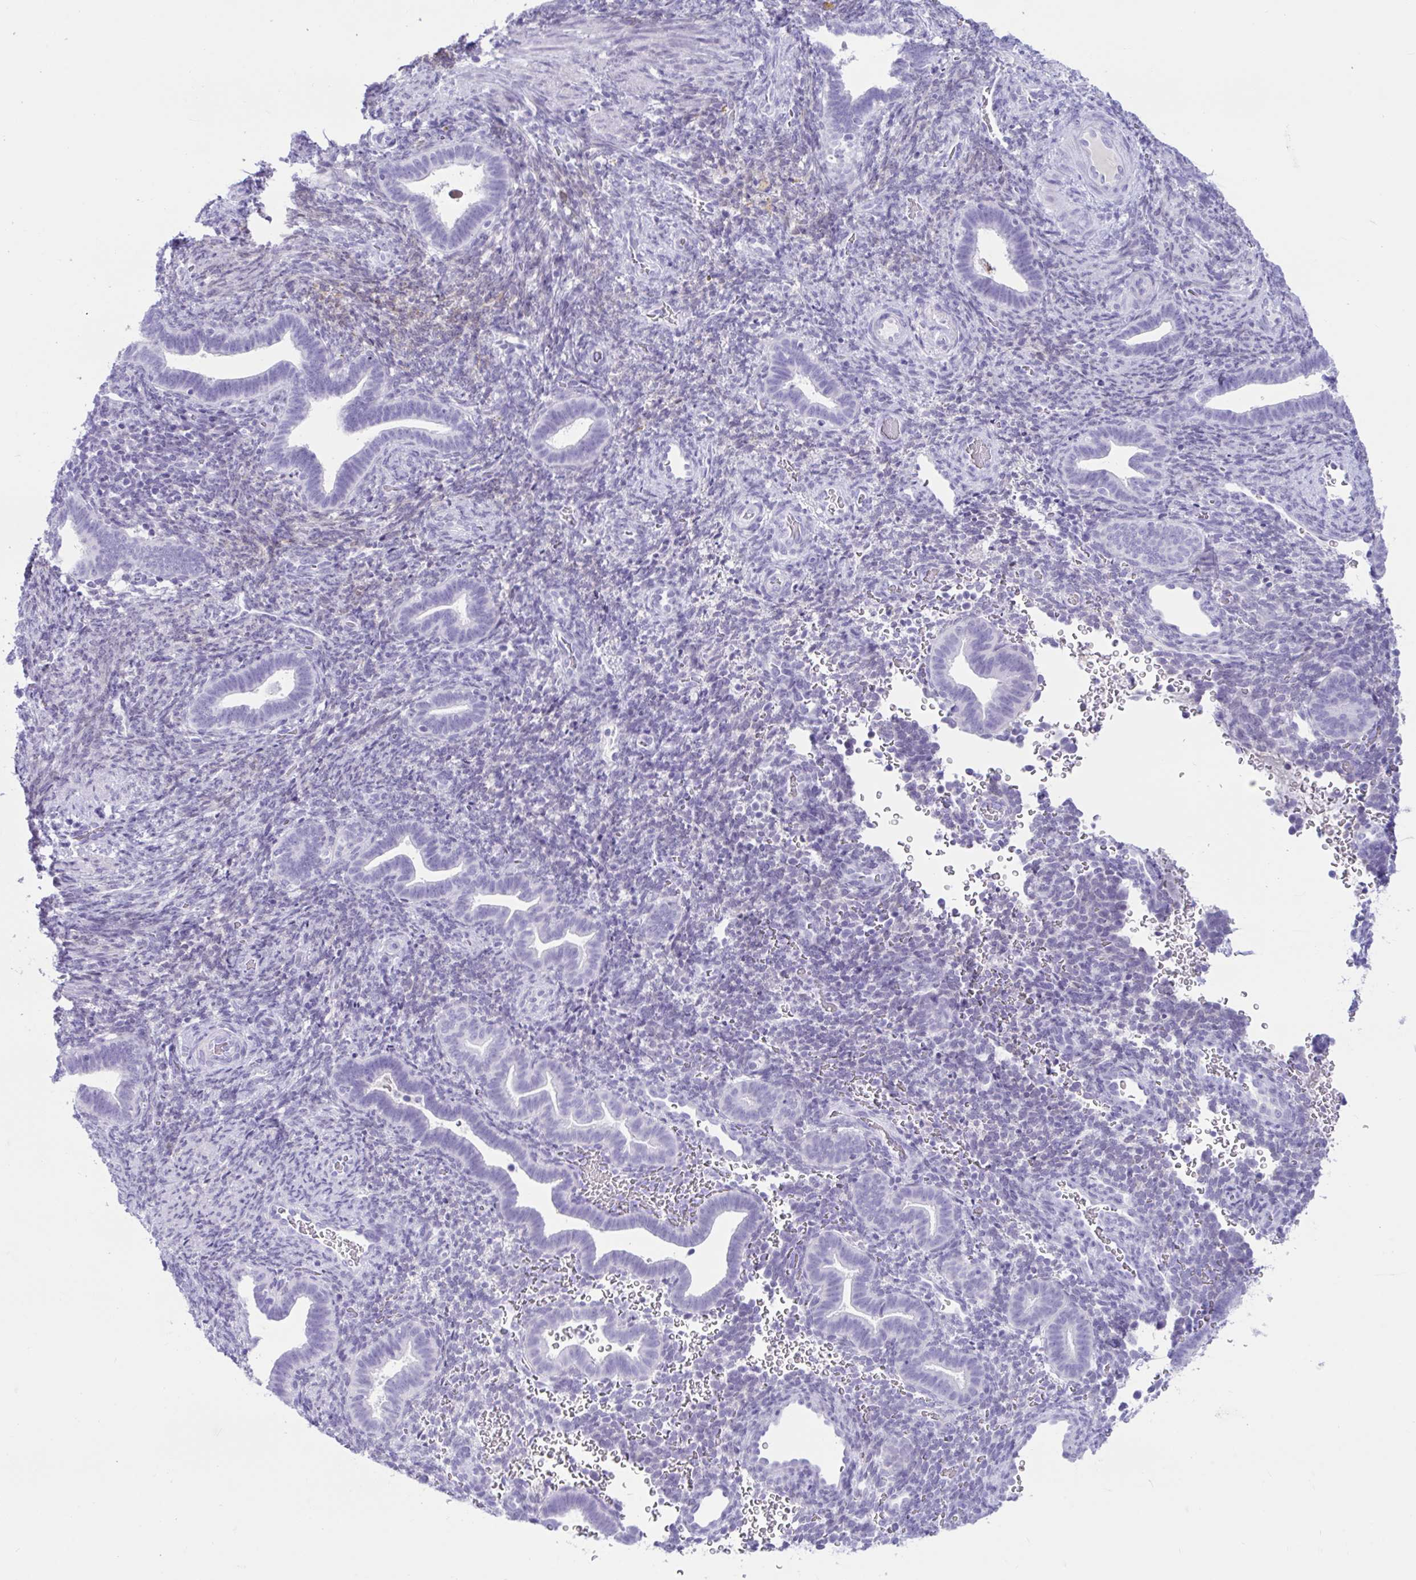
{"staining": {"intensity": "negative", "quantity": "none", "location": "none"}, "tissue": "endometrium", "cell_type": "Cells in endometrial stroma", "image_type": "normal", "snomed": [{"axis": "morphology", "description": "Normal tissue, NOS"}, {"axis": "topography", "description": "Endometrium"}], "caption": "Cells in endometrial stroma are negative for protein expression in unremarkable human endometrium.", "gene": "TMEM35A", "patient": {"sex": "female", "age": 34}}